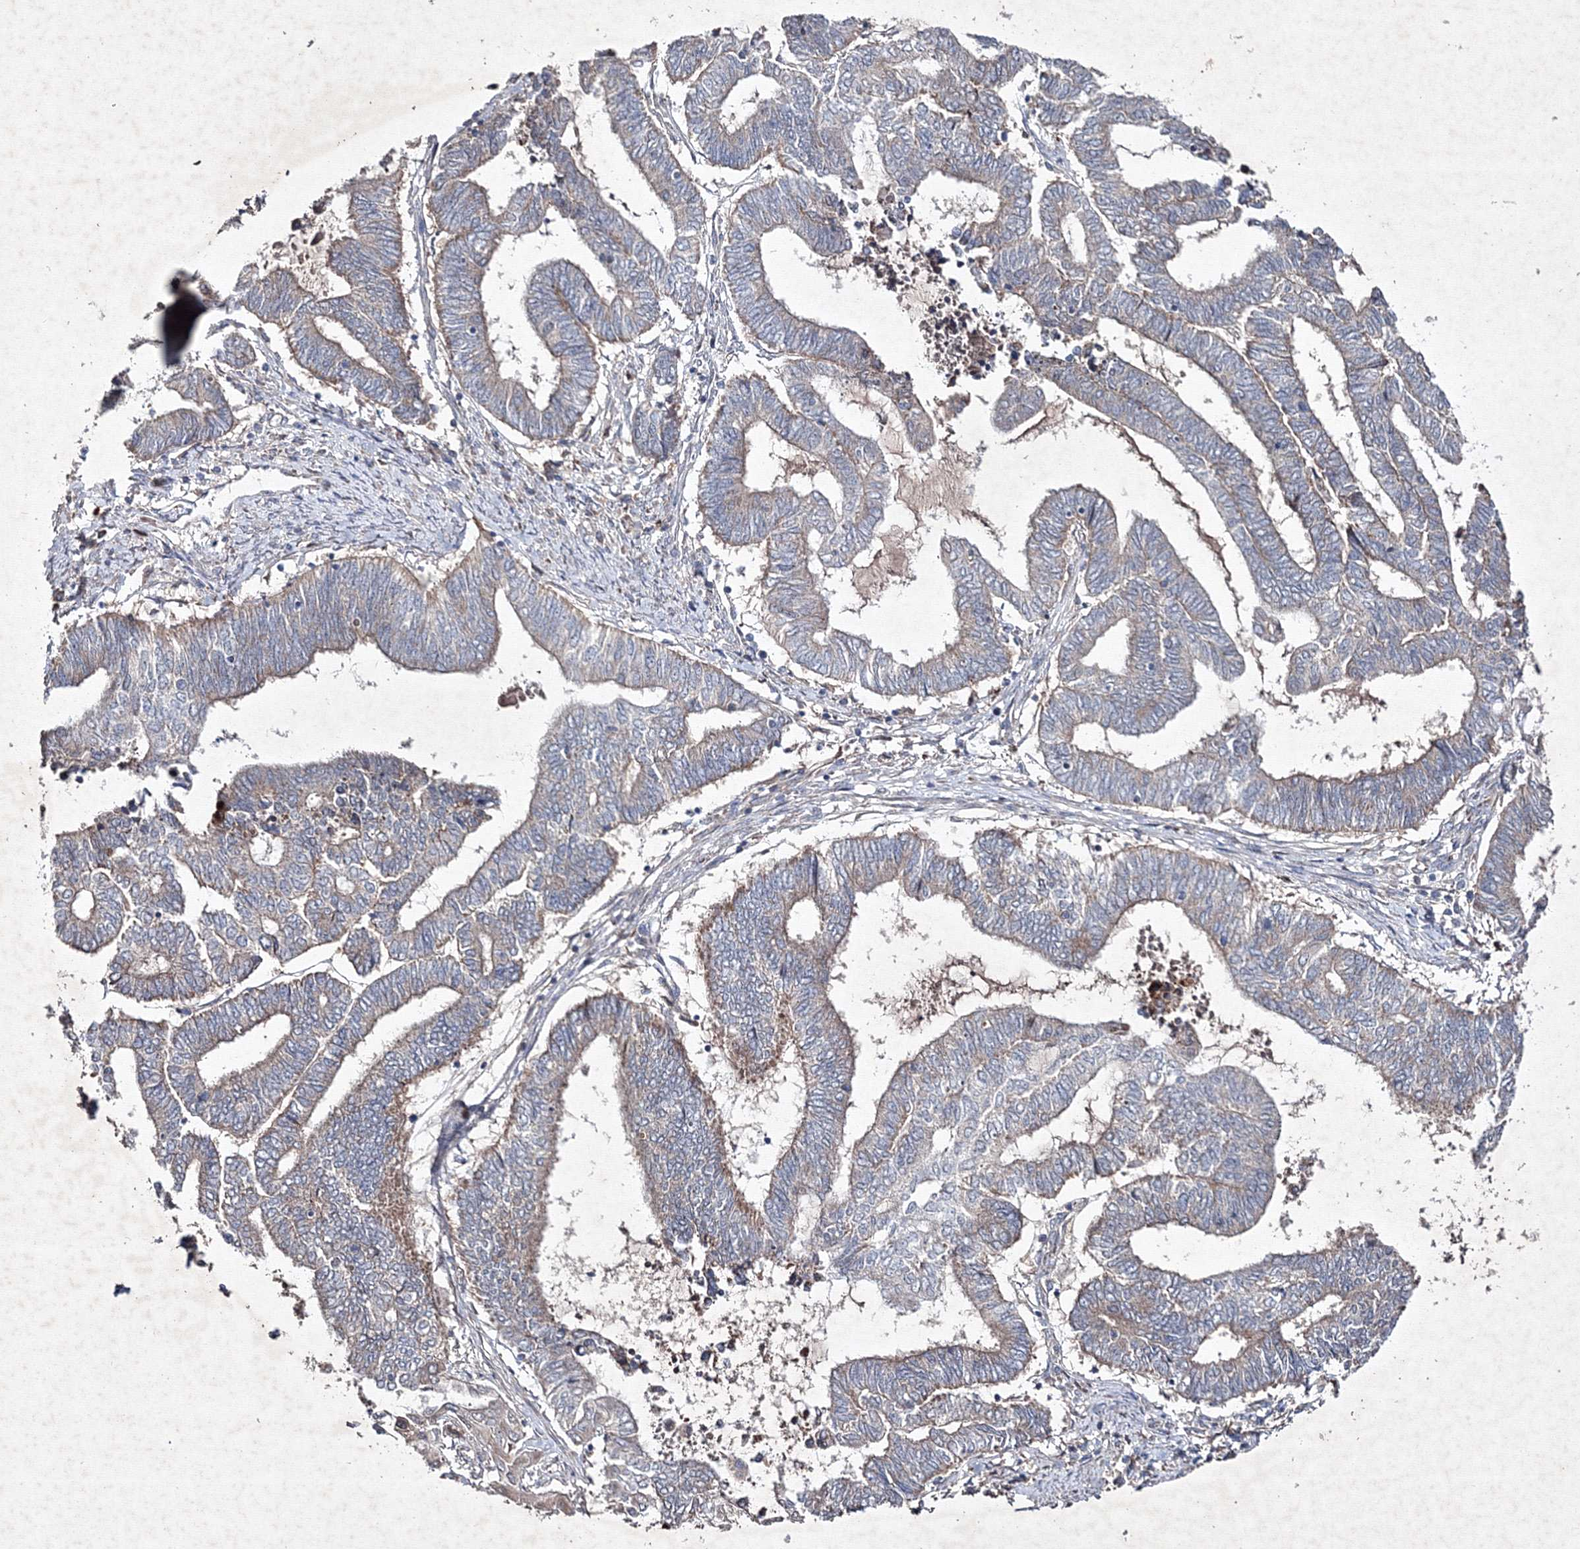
{"staining": {"intensity": "weak", "quantity": ">75%", "location": "cytoplasmic/membranous"}, "tissue": "endometrial cancer", "cell_type": "Tumor cells", "image_type": "cancer", "snomed": [{"axis": "morphology", "description": "Adenocarcinoma, NOS"}, {"axis": "topography", "description": "Uterus"}, {"axis": "topography", "description": "Endometrium"}], "caption": "The immunohistochemical stain highlights weak cytoplasmic/membranous staining in tumor cells of endometrial cancer tissue. (brown staining indicates protein expression, while blue staining denotes nuclei).", "gene": "GFM1", "patient": {"sex": "female", "age": 70}}